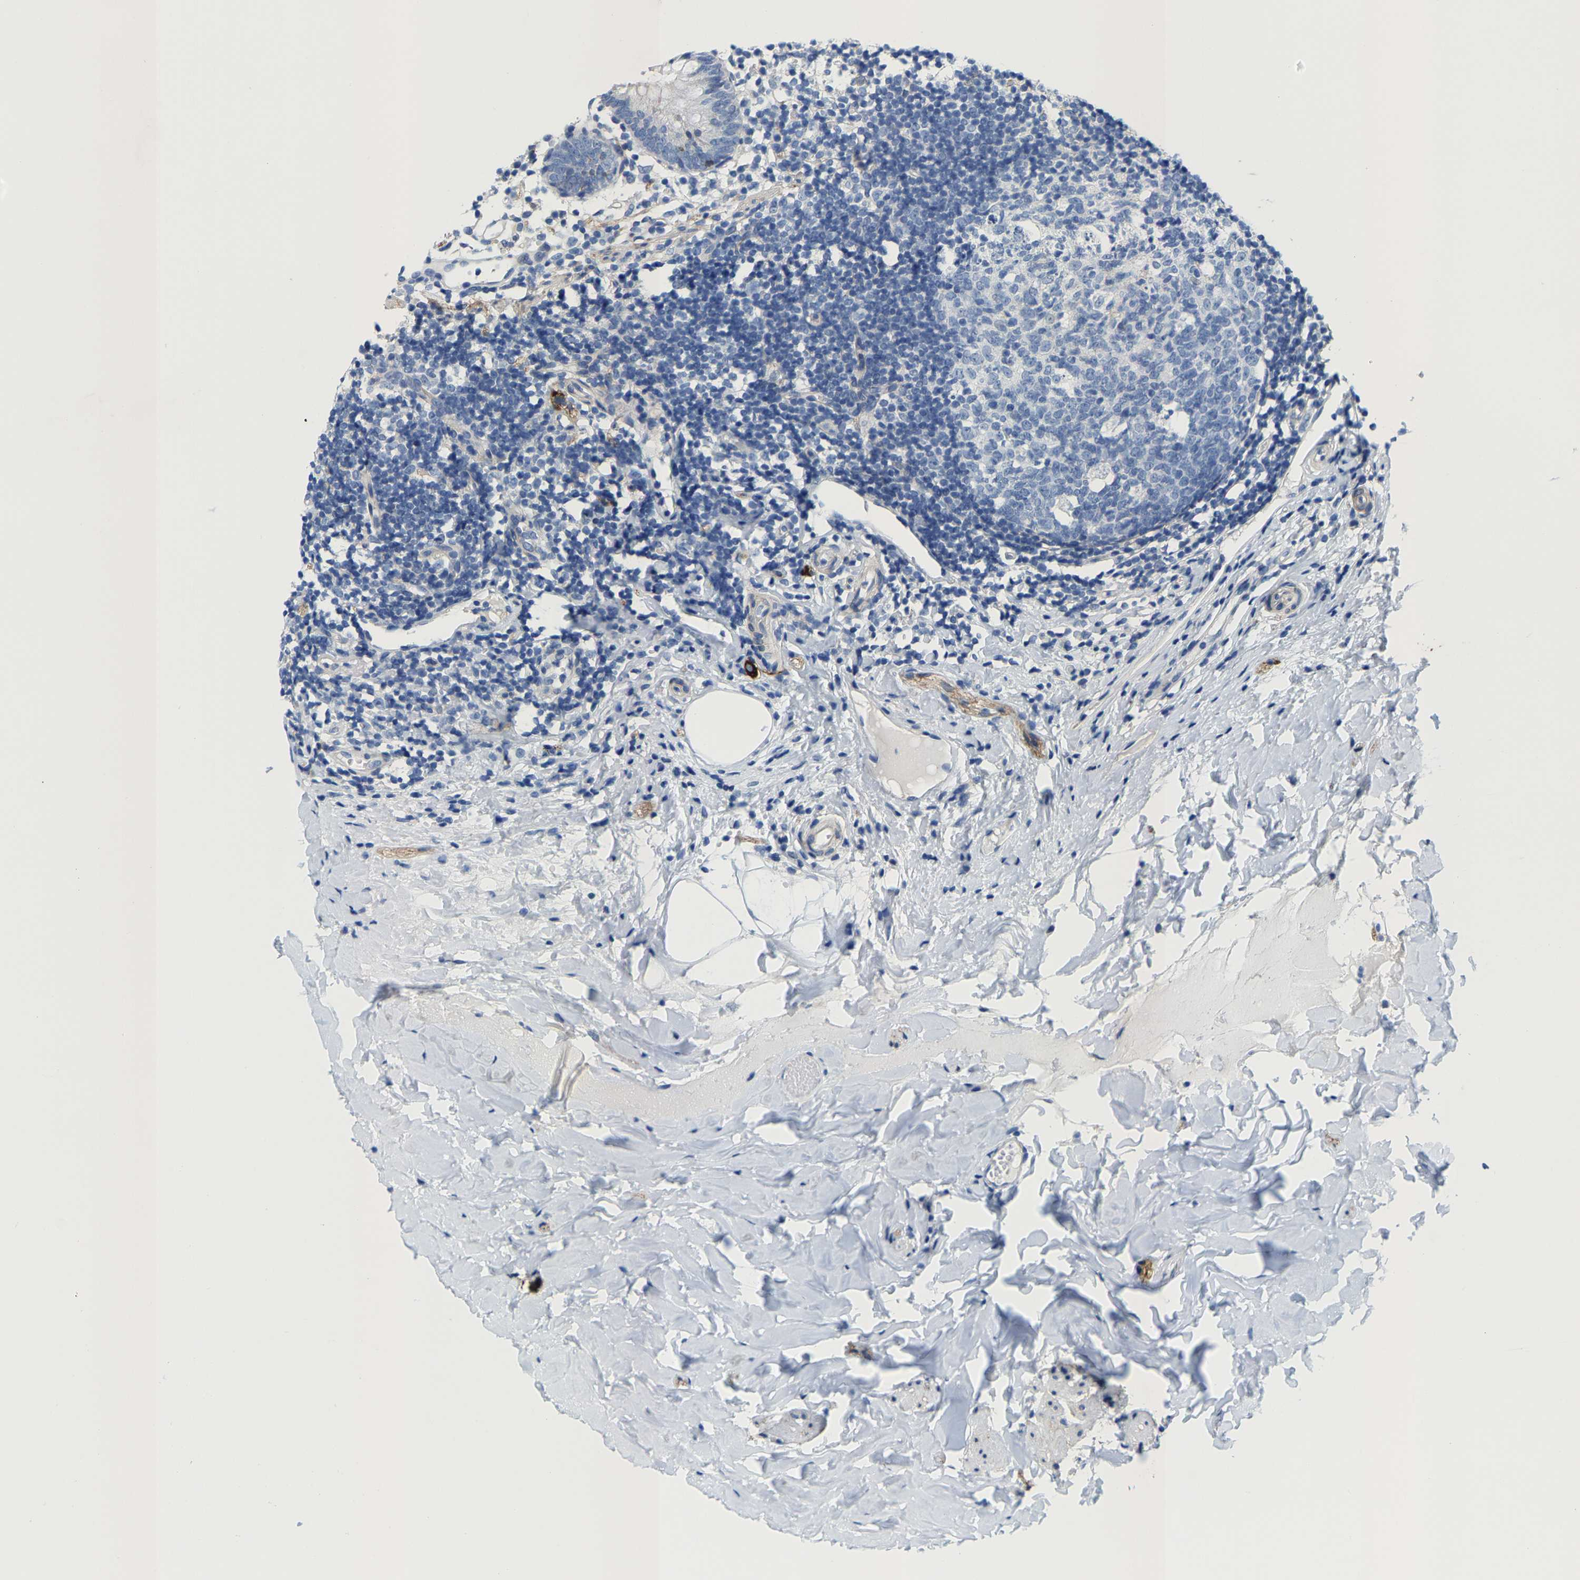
{"staining": {"intensity": "negative", "quantity": "none", "location": "none"}, "tissue": "appendix", "cell_type": "Glandular cells", "image_type": "normal", "snomed": [{"axis": "morphology", "description": "Normal tissue, NOS"}, {"axis": "topography", "description": "Appendix"}], "caption": "IHC photomicrograph of normal appendix: human appendix stained with DAB (3,3'-diaminobenzidine) displays no significant protein positivity in glandular cells.", "gene": "DSCAM", "patient": {"sex": "female", "age": 20}}